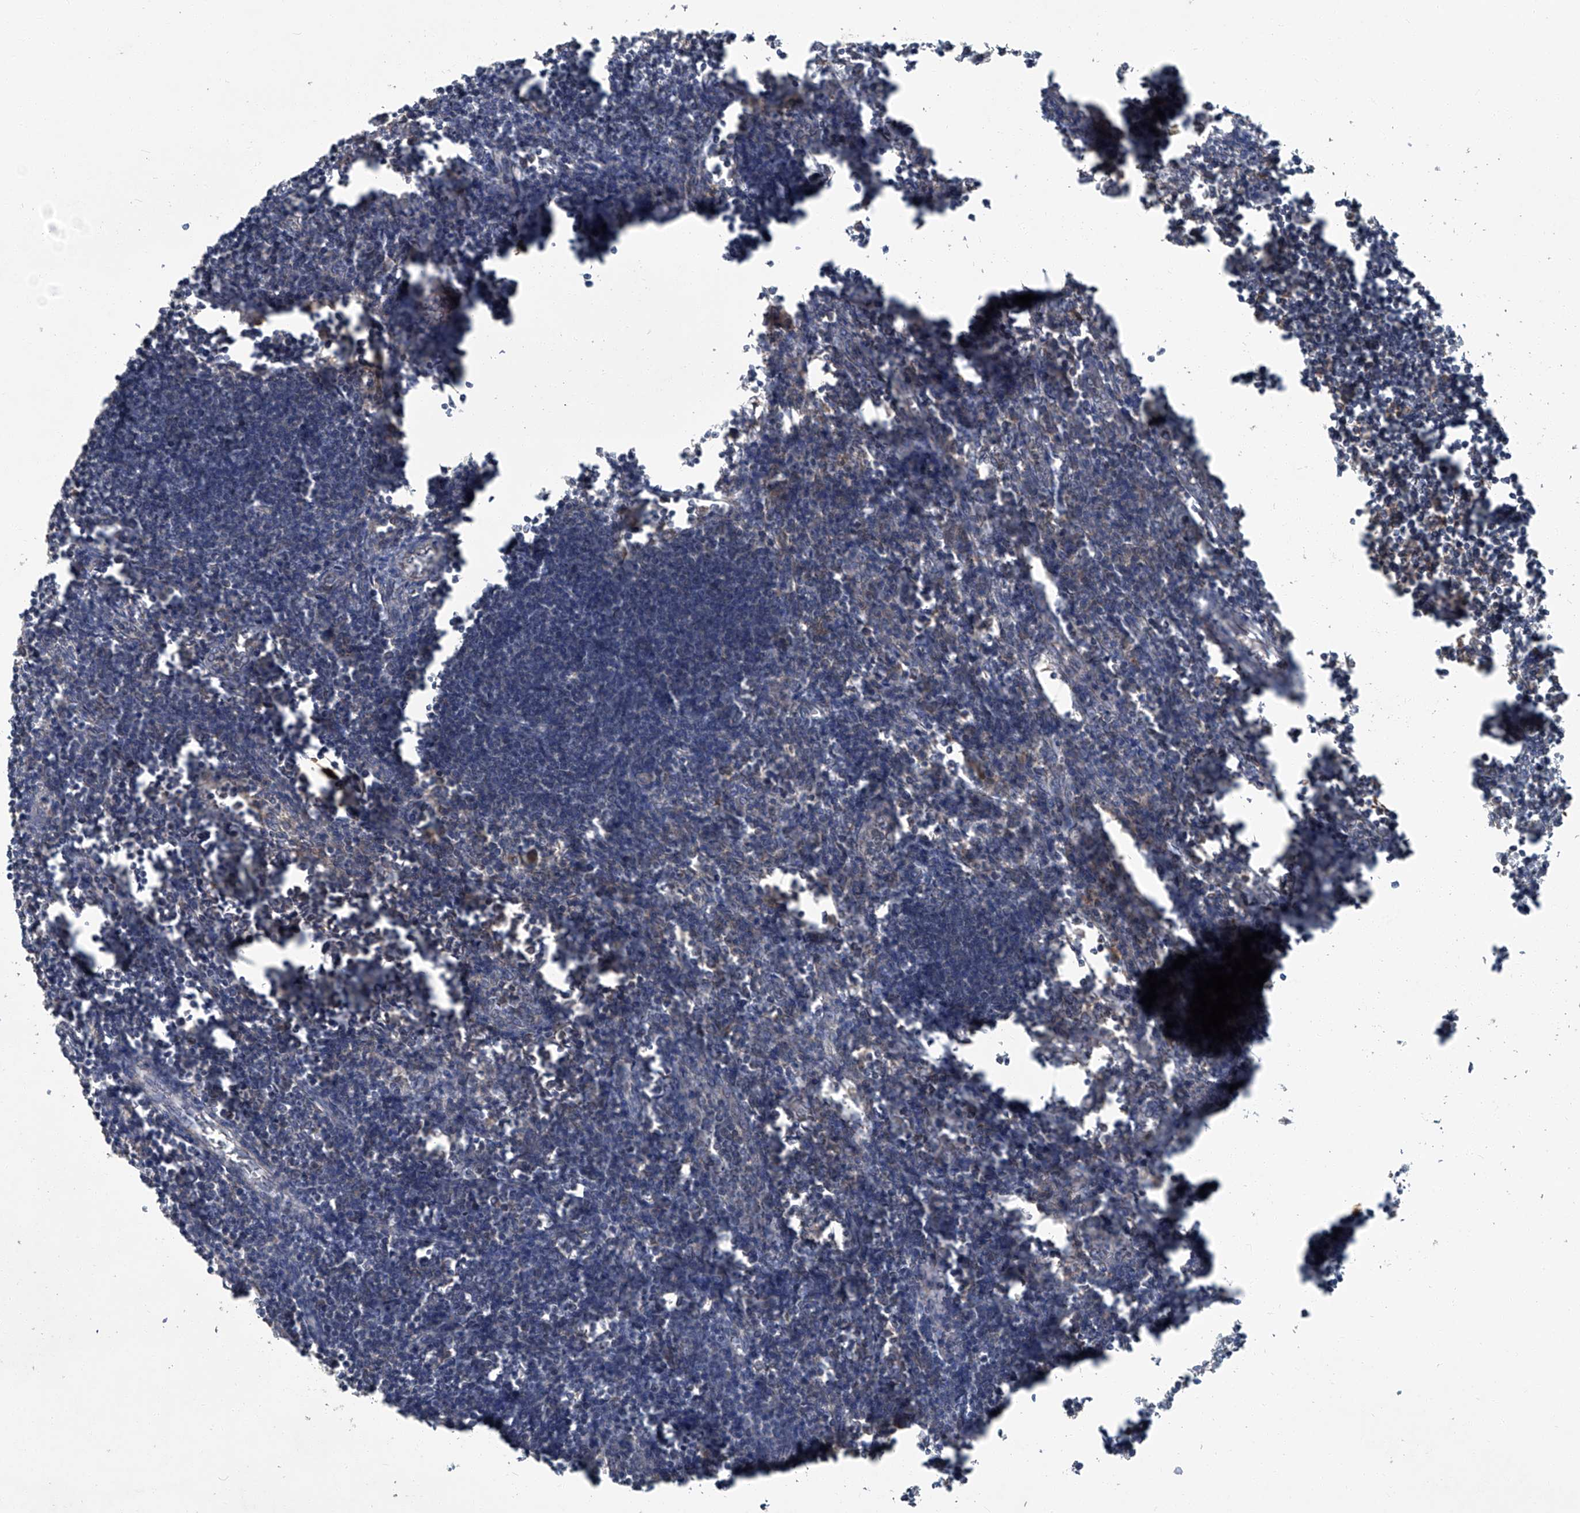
{"staining": {"intensity": "weak", "quantity": "<25%", "location": "cytoplasmic/membranous"}, "tissue": "lymph node", "cell_type": "Germinal center cells", "image_type": "normal", "snomed": [{"axis": "morphology", "description": "Normal tissue, NOS"}, {"axis": "morphology", "description": "Malignant melanoma, Metastatic site"}, {"axis": "topography", "description": "Lymph node"}], "caption": "High power microscopy histopathology image of an immunohistochemistry (IHC) photomicrograph of benign lymph node, revealing no significant staining in germinal center cells.", "gene": "ANKRD34A", "patient": {"sex": "male", "age": 41}}